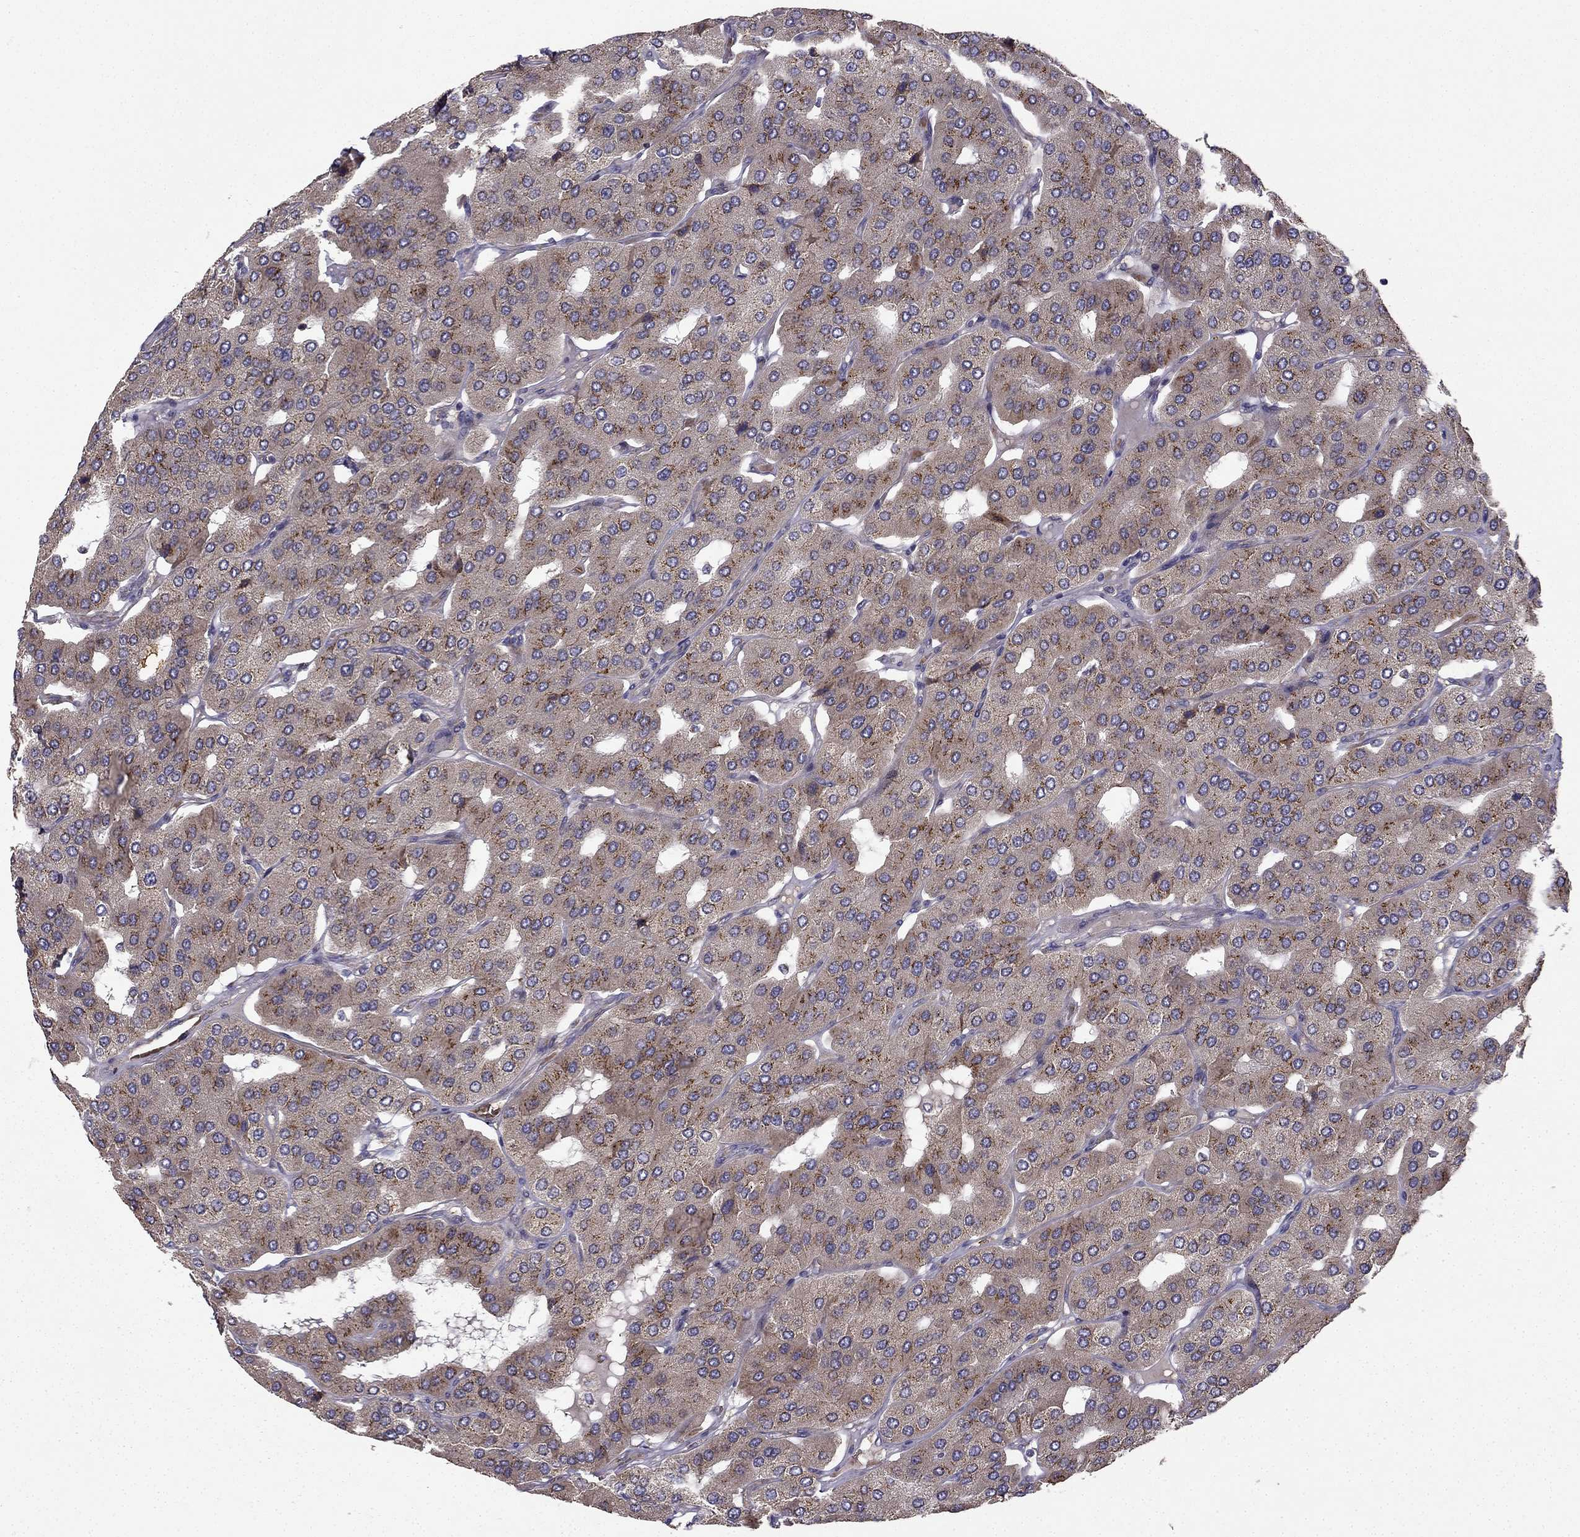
{"staining": {"intensity": "moderate", "quantity": "<25%", "location": "cytoplasmic/membranous"}, "tissue": "parathyroid gland", "cell_type": "Glandular cells", "image_type": "normal", "snomed": [{"axis": "morphology", "description": "Normal tissue, NOS"}, {"axis": "morphology", "description": "Adenoma, NOS"}, {"axis": "topography", "description": "Parathyroid gland"}], "caption": "A micrograph of parathyroid gland stained for a protein demonstrates moderate cytoplasmic/membranous brown staining in glandular cells. (DAB = brown stain, brightfield microscopy at high magnification).", "gene": "B4GALT7", "patient": {"sex": "female", "age": 86}}